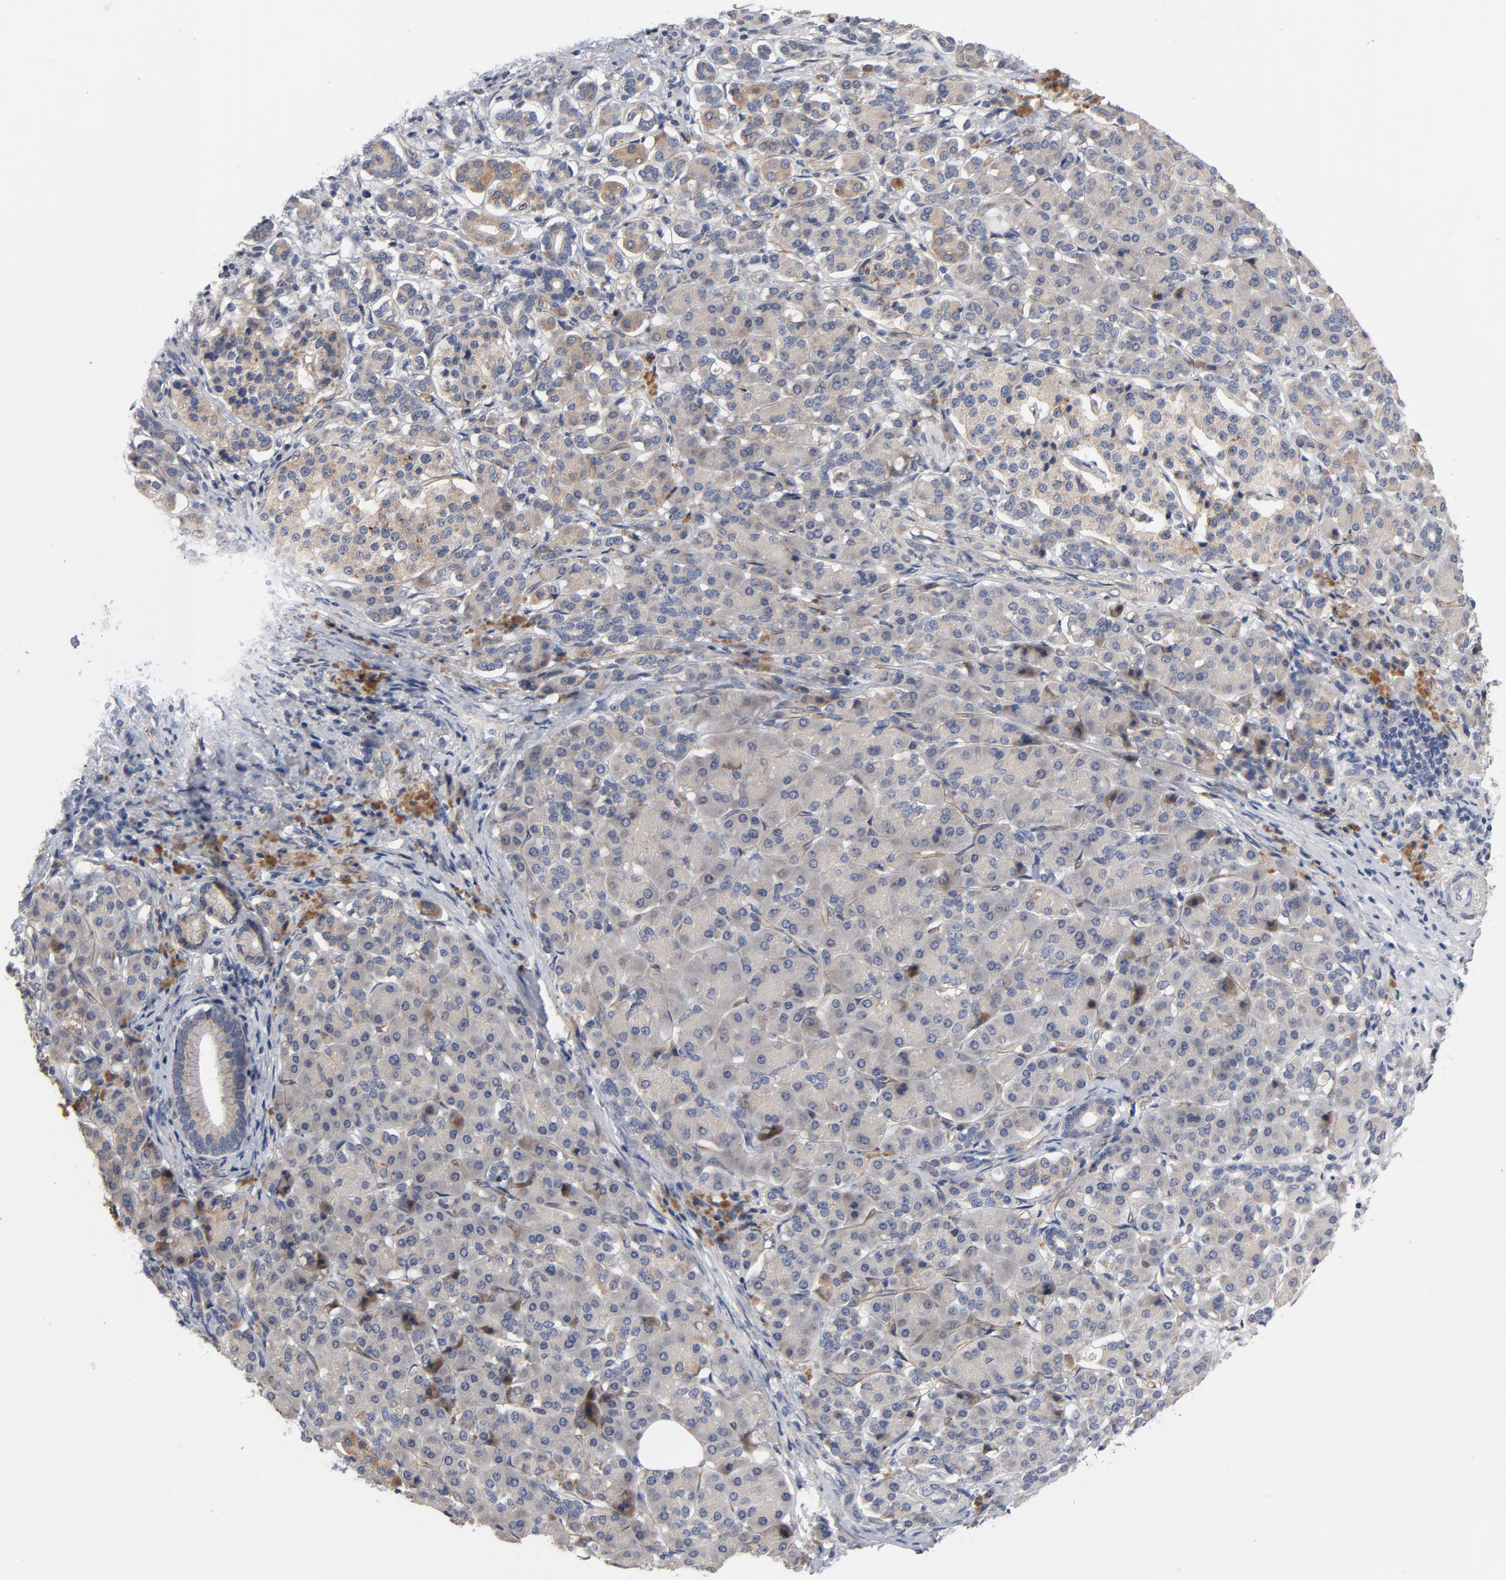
{"staining": {"intensity": "weak", "quantity": ">75%", "location": "cytoplasmic/membranous"}, "tissue": "pancreatic cancer", "cell_type": "Tumor cells", "image_type": "cancer", "snomed": [{"axis": "morphology", "description": "Adenocarcinoma, NOS"}, {"axis": "topography", "description": "Pancreas"}], "caption": "There is low levels of weak cytoplasmic/membranous staining in tumor cells of pancreatic adenocarcinoma, as demonstrated by immunohistochemical staining (brown color).", "gene": "CCDC134", "patient": {"sex": "male", "age": 62}}